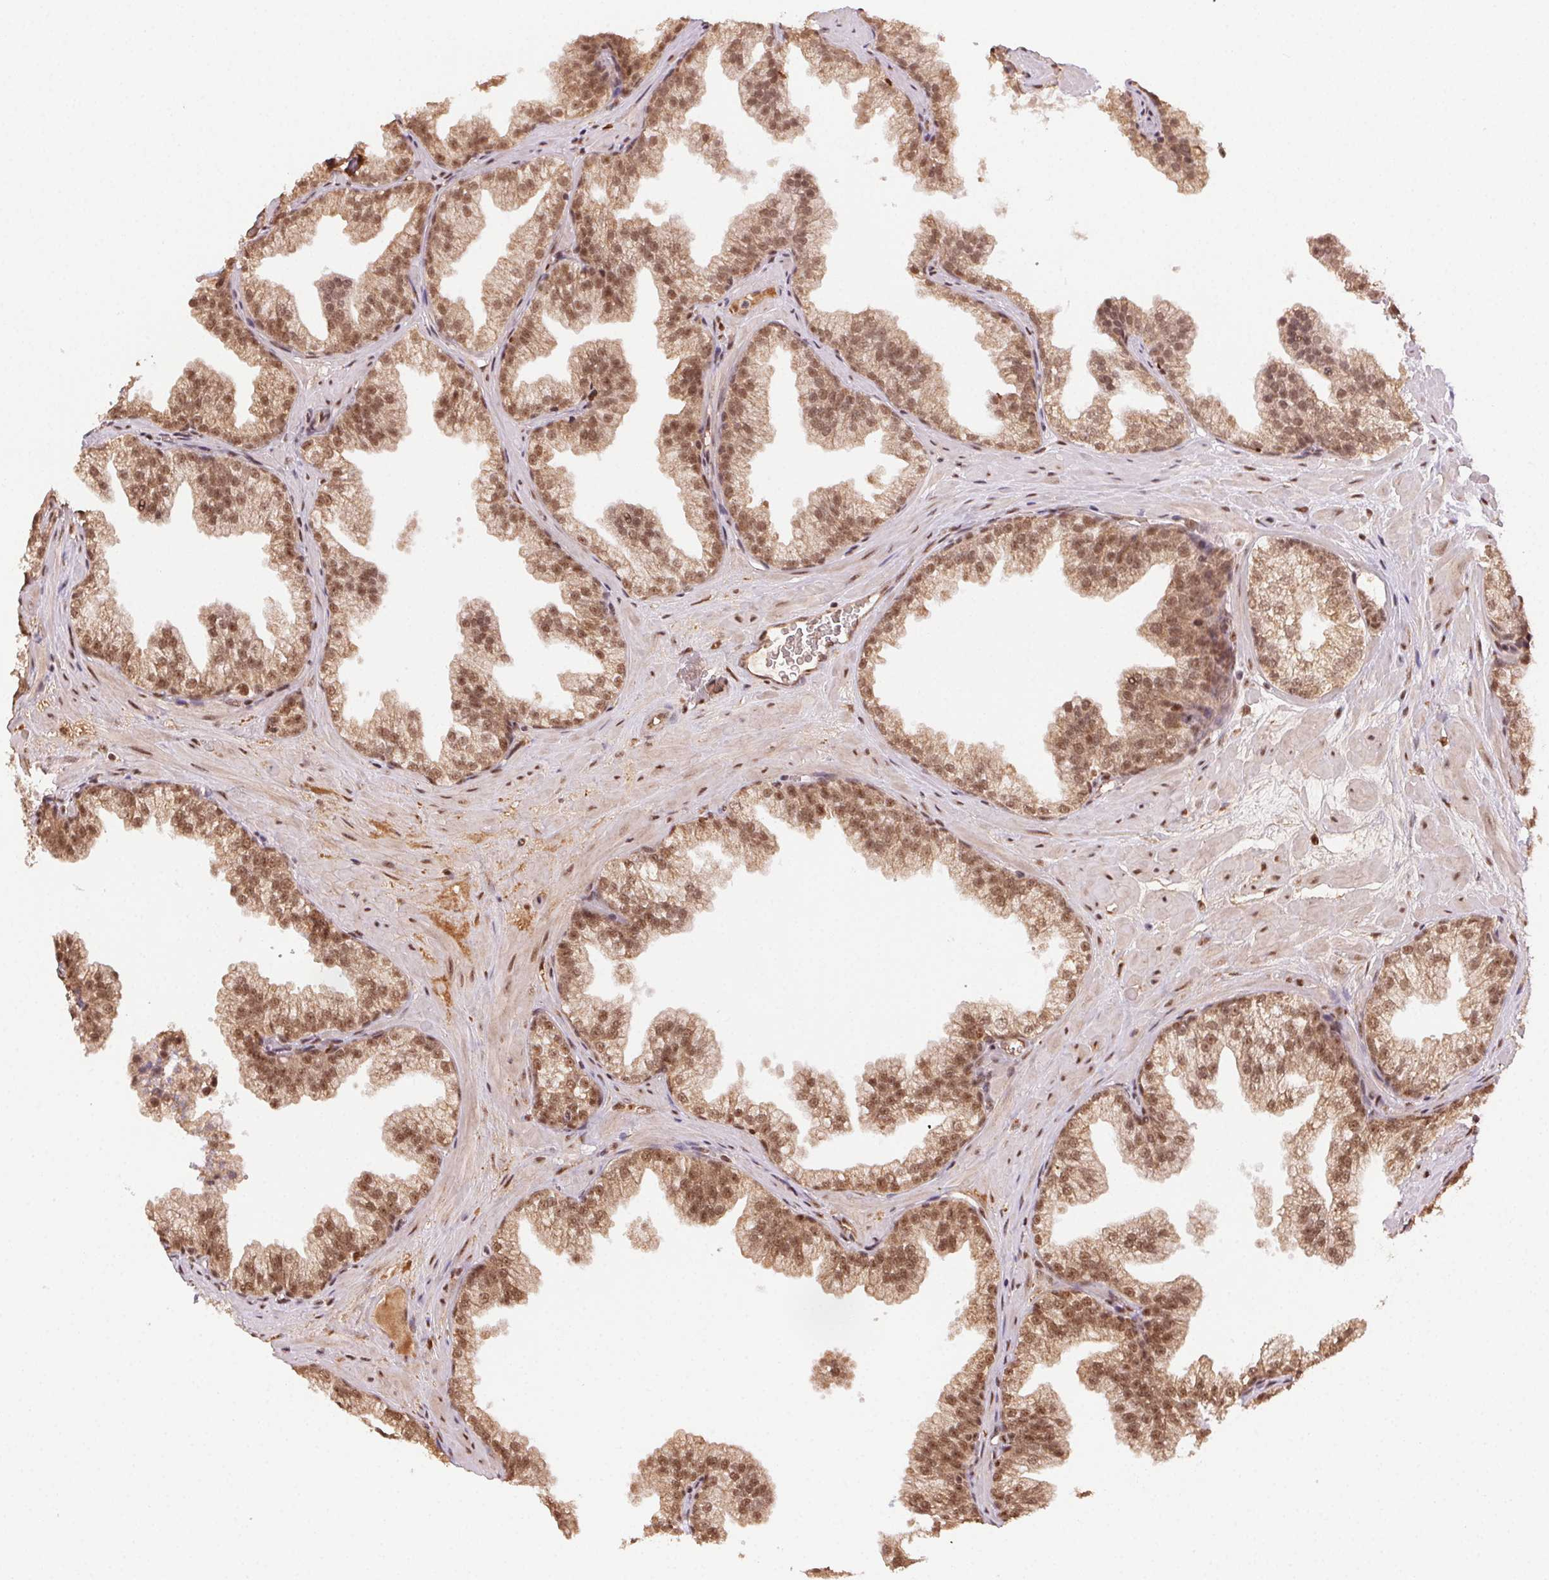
{"staining": {"intensity": "moderate", "quantity": ">75%", "location": "cytoplasmic/membranous,nuclear"}, "tissue": "prostate", "cell_type": "Glandular cells", "image_type": "normal", "snomed": [{"axis": "morphology", "description": "Normal tissue, NOS"}, {"axis": "topography", "description": "Prostate"}], "caption": "Protein analysis of normal prostate shows moderate cytoplasmic/membranous,nuclear positivity in approximately >75% of glandular cells. Nuclei are stained in blue.", "gene": "TREML4", "patient": {"sex": "male", "age": 37}}